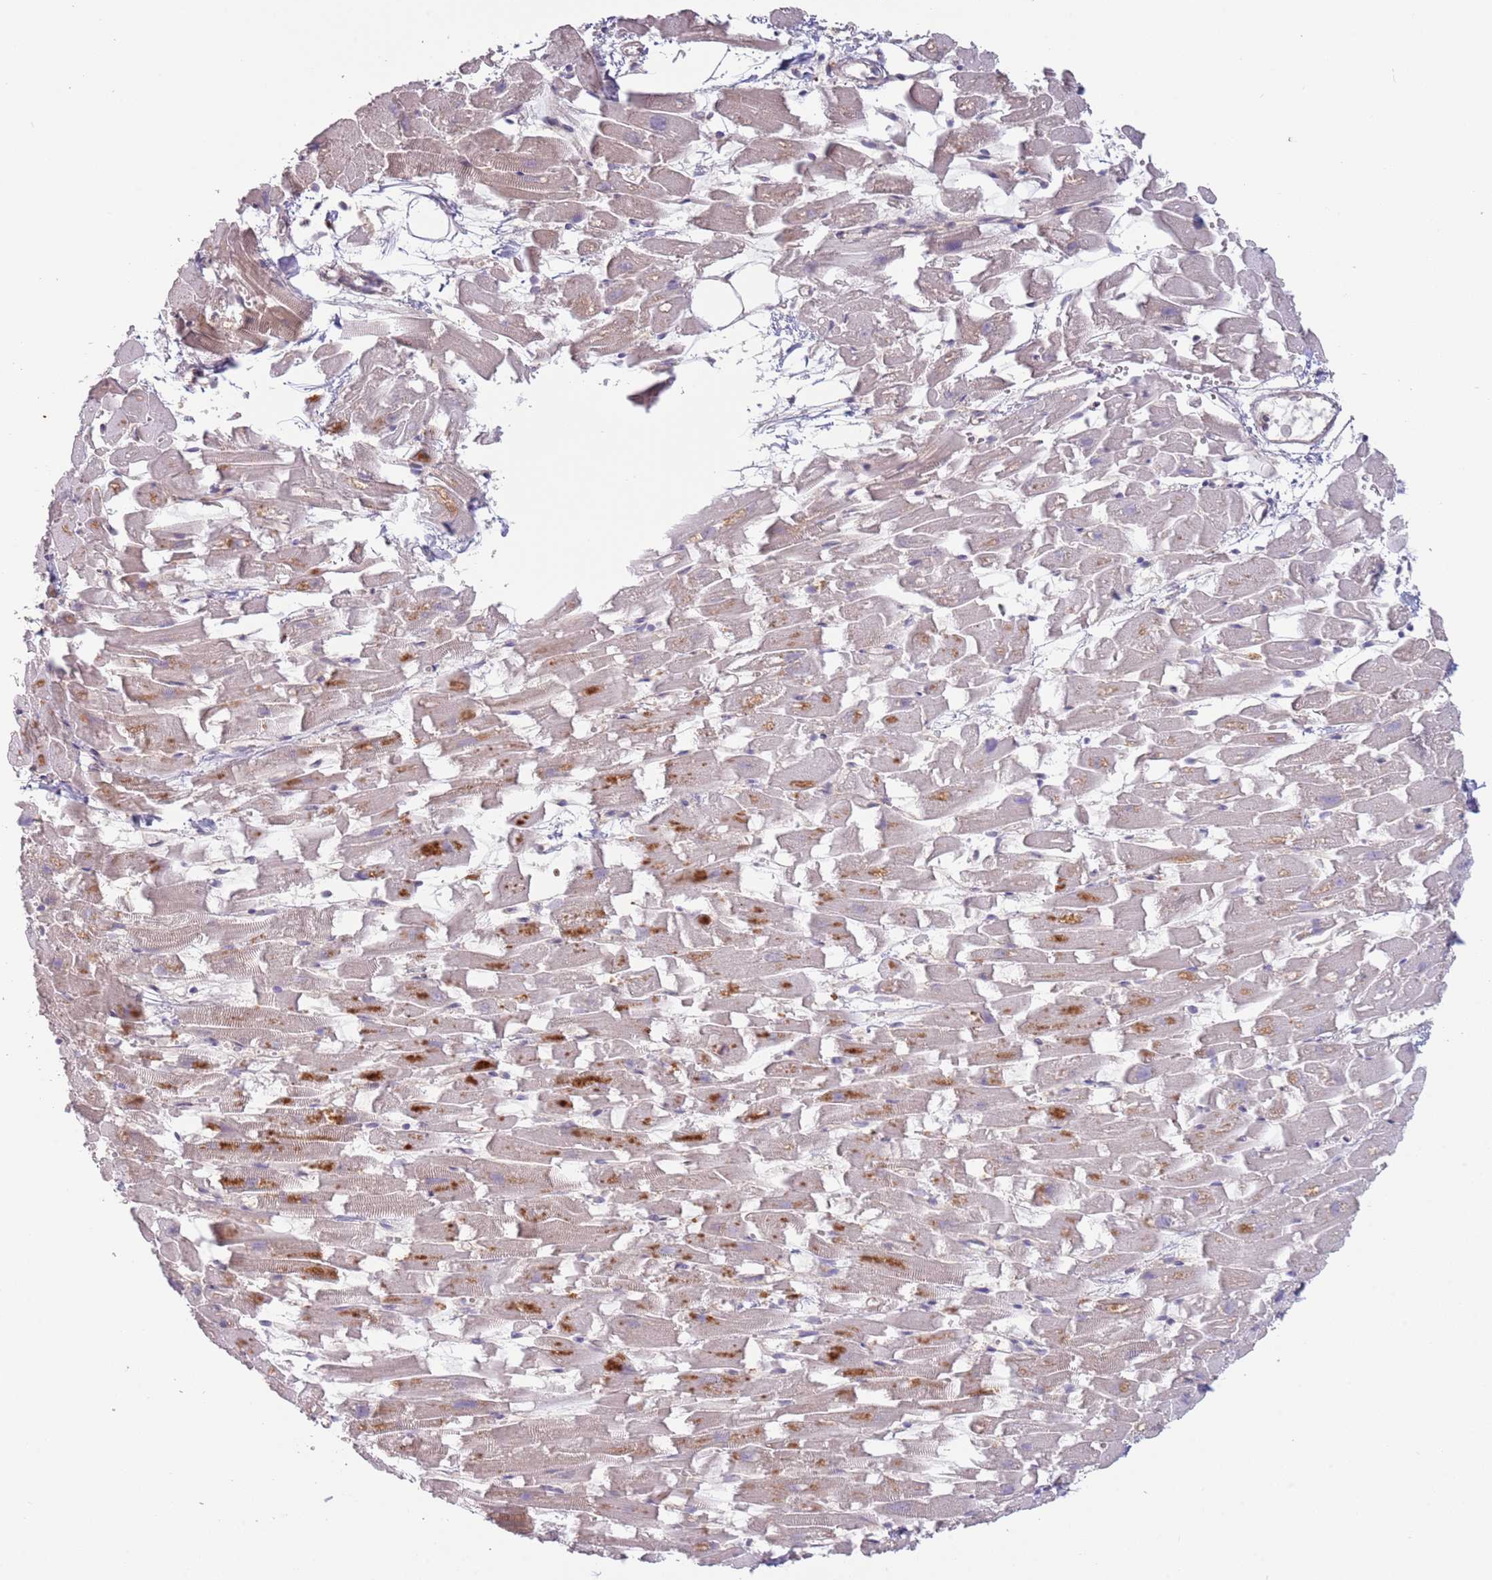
{"staining": {"intensity": "weak", "quantity": "25%-75%", "location": "cytoplasmic/membranous"}, "tissue": "heart muscle", "cell_type": "Cardiomyocytes", "image_type": "normal", "snomed": [{"axis": "morphology", "description": "Normal tissue, NOS"}, {"axis": "topography", "description": "Heart"}], "caption": "Immunohistochemical staining of unremarkable heart muscle shows weak cytoplasmic/membranous protein expression in approximately 25%-75% of cardiomyocytes.", "gene": "SAV1", "patient": {"sex": "female", "age": 64}}